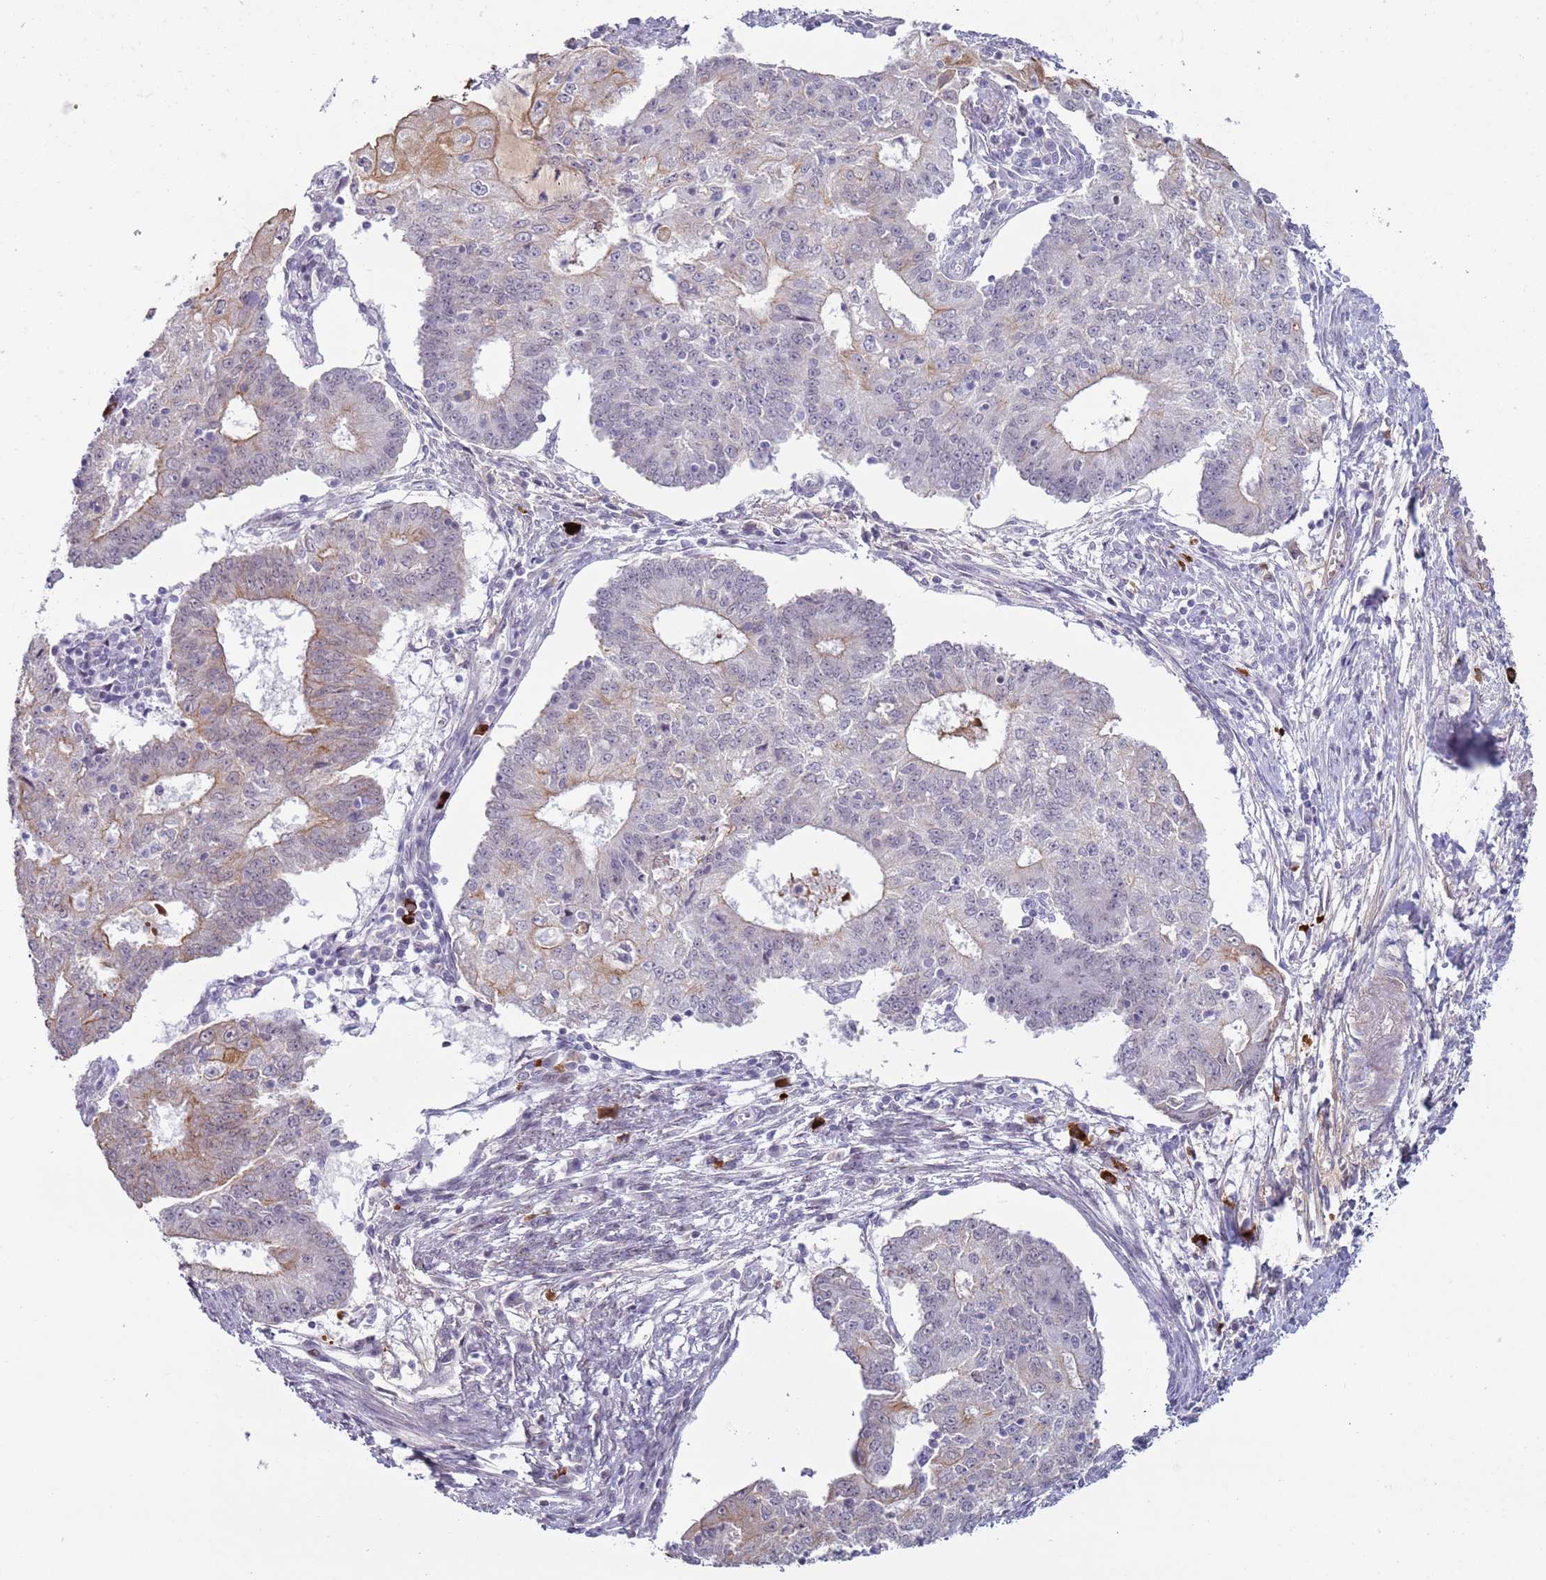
{"staining": {"intensity": "moderate", "quantity": "<25%", "location": "cytoplasmic/membranous"}, "tissue": "endometrial cancer", "cell_type": "Tumor cells", "image_type": "cancer", "snomed": [{"axis": "morphology", "description": "Adenocarcinoma, NOS"}, {"axis": "topography", "description": "Endometrium"}], "caption": "Tumor cells display moderate cytoplasmic/membranous staining in about <25% of cells in endometrial cancer.", "gene": "NPAP1", "patient": {"sex": "female", "age": 56}}